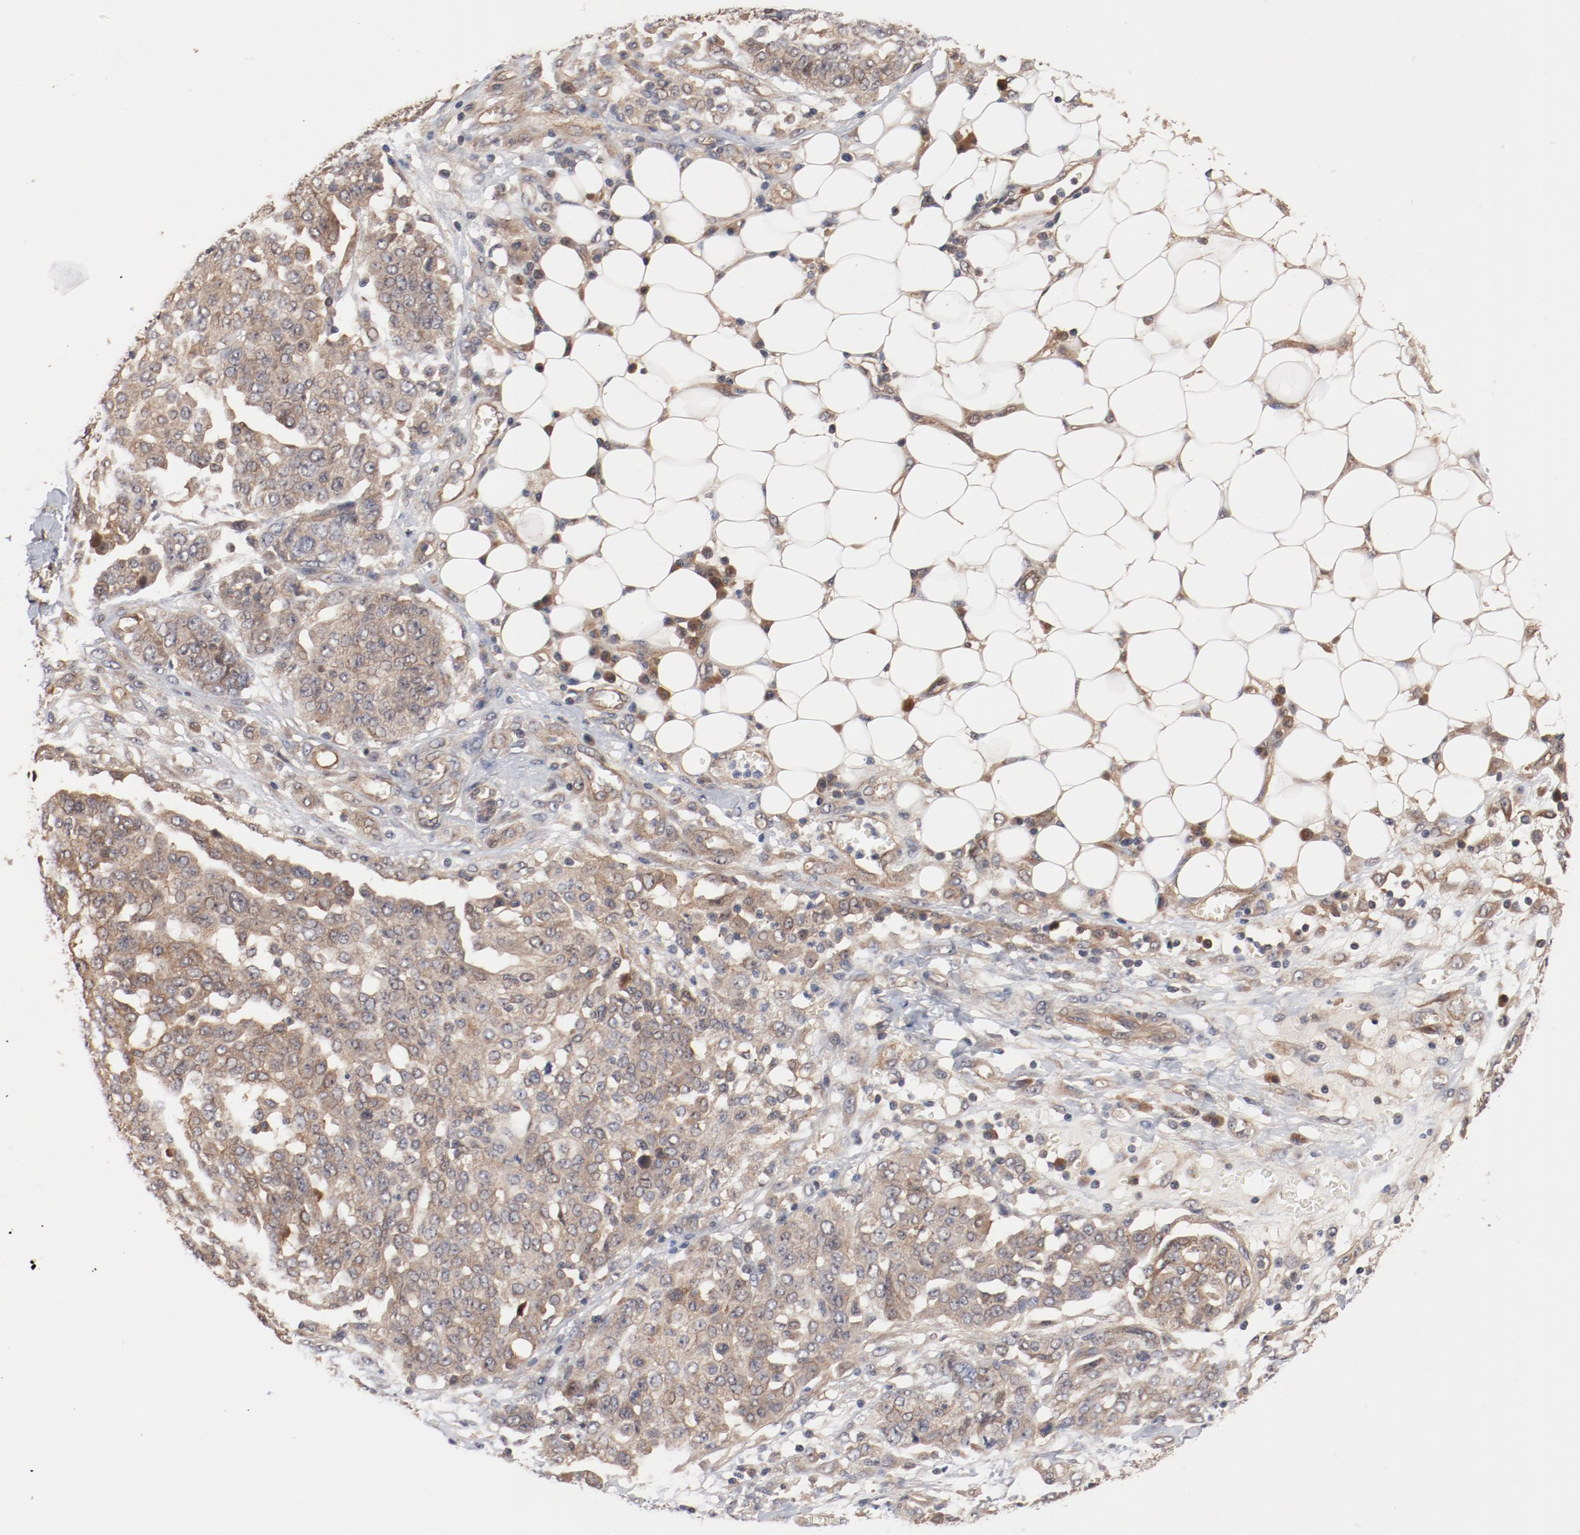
{"staining": {"intensity": "weak", "quantity": ">75%", "location": "cytoplasmic/membranous"}, "tissue": "ovarian cancer", "cell_type": "Tumor cells", "image_type": "cancer", "snomed": [{"axis": "morphology", "description": "Cystadenocarcinoma, serous, NOS"}, {"axis": "topography", "description": "Soft tissue"}, {"axis": "topography", "description": "Ovary"}], "caption": "Weak cytoplasmic/membranous protein expression is identified in about >75% of tumor cells in serous cystadenocarcinoma (ovarian).", "gene": "PITPNM2", "patient": {"sex": "female", "age": 57}}